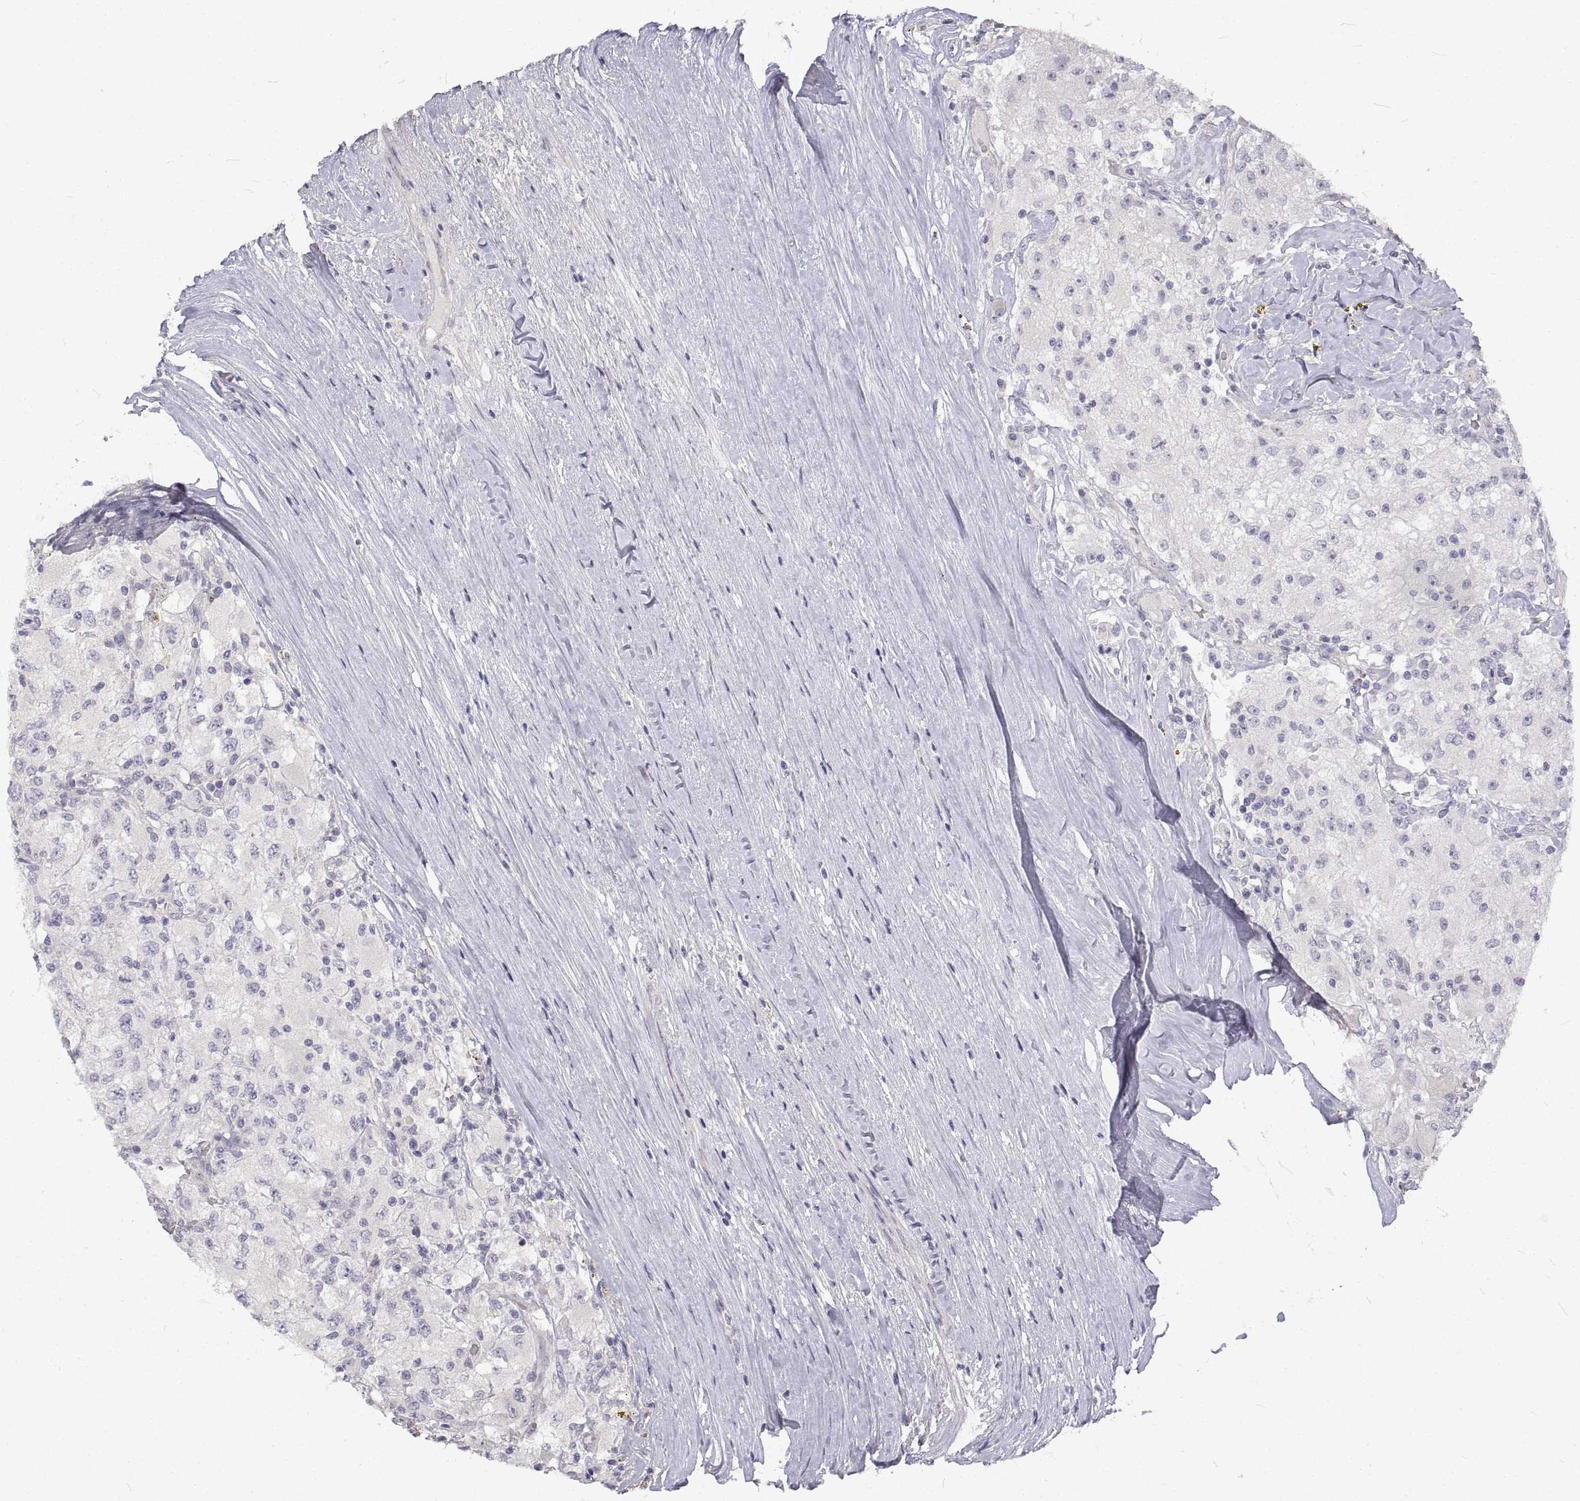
{"staining": {"intensity": "negative", "quantity": "none", "location": "none"}, "tissue": "renal cancer", "cell_type": "Tumor cells", "image_type": "cancer", "snomed": [{"axis": "morphology", "description": "Adenocarcinoma, NOS"}, {"axis": "topography", "description": "Kidney"}], "caption": "Immunohistochemical staining of renal adenocarcinoma shows no significant positivity in tumor cells.", "gene": "ANO2", "patient": {"sex": "female", "age": 67}}